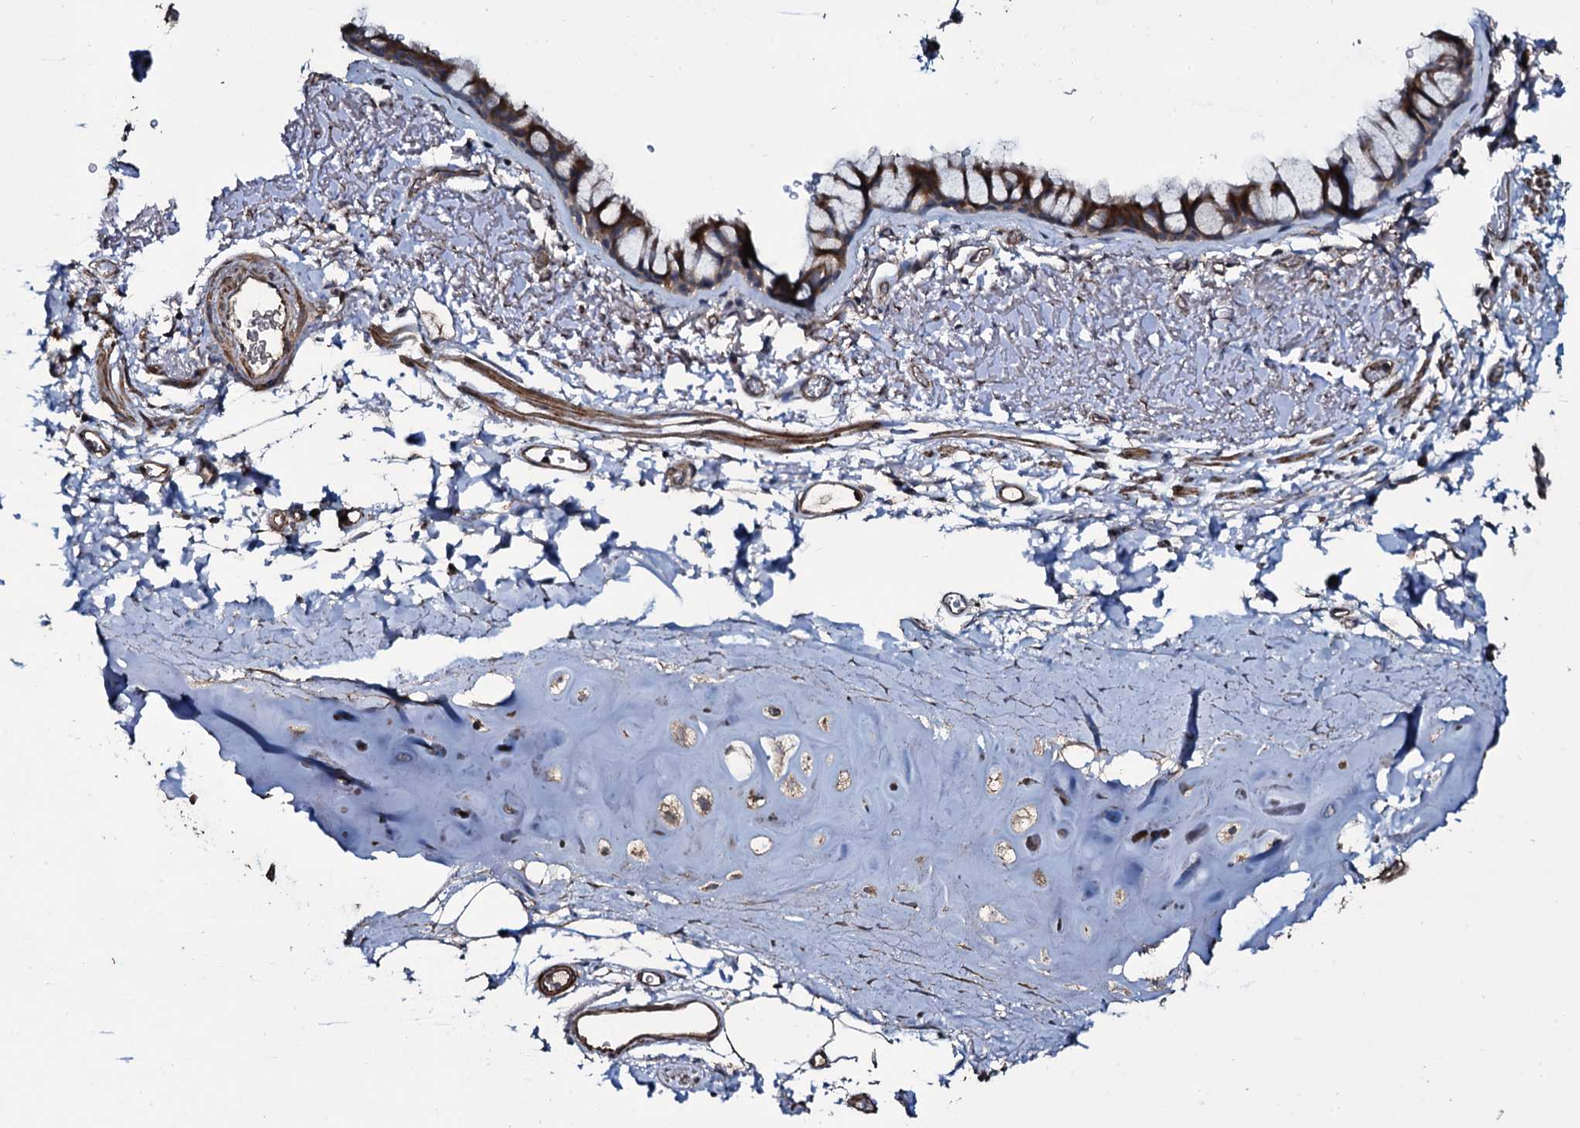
{"staining": {"intensity": "moderate", "quantity": ">75%", "location": "cytoplasmic/membranous"}, "tissue": "bronchus", "cell_type": "Respiratory epithelial cells", "image_type": "normal", "snomed": [{"axis": "morphology", "description": "Normal tissue, NOS"}, {"axis": "topography", "description": "Bronchus"}], "caption": "Bronchus stained for a protein demonstrates moderate cytoplasmic/membranous positivity in respiratory epithelial cells. The protein is shown in brown color, while the nuclei are stained blue.", "gene": "WIPF3", "patient": {"sex": "male", "age": 65}}